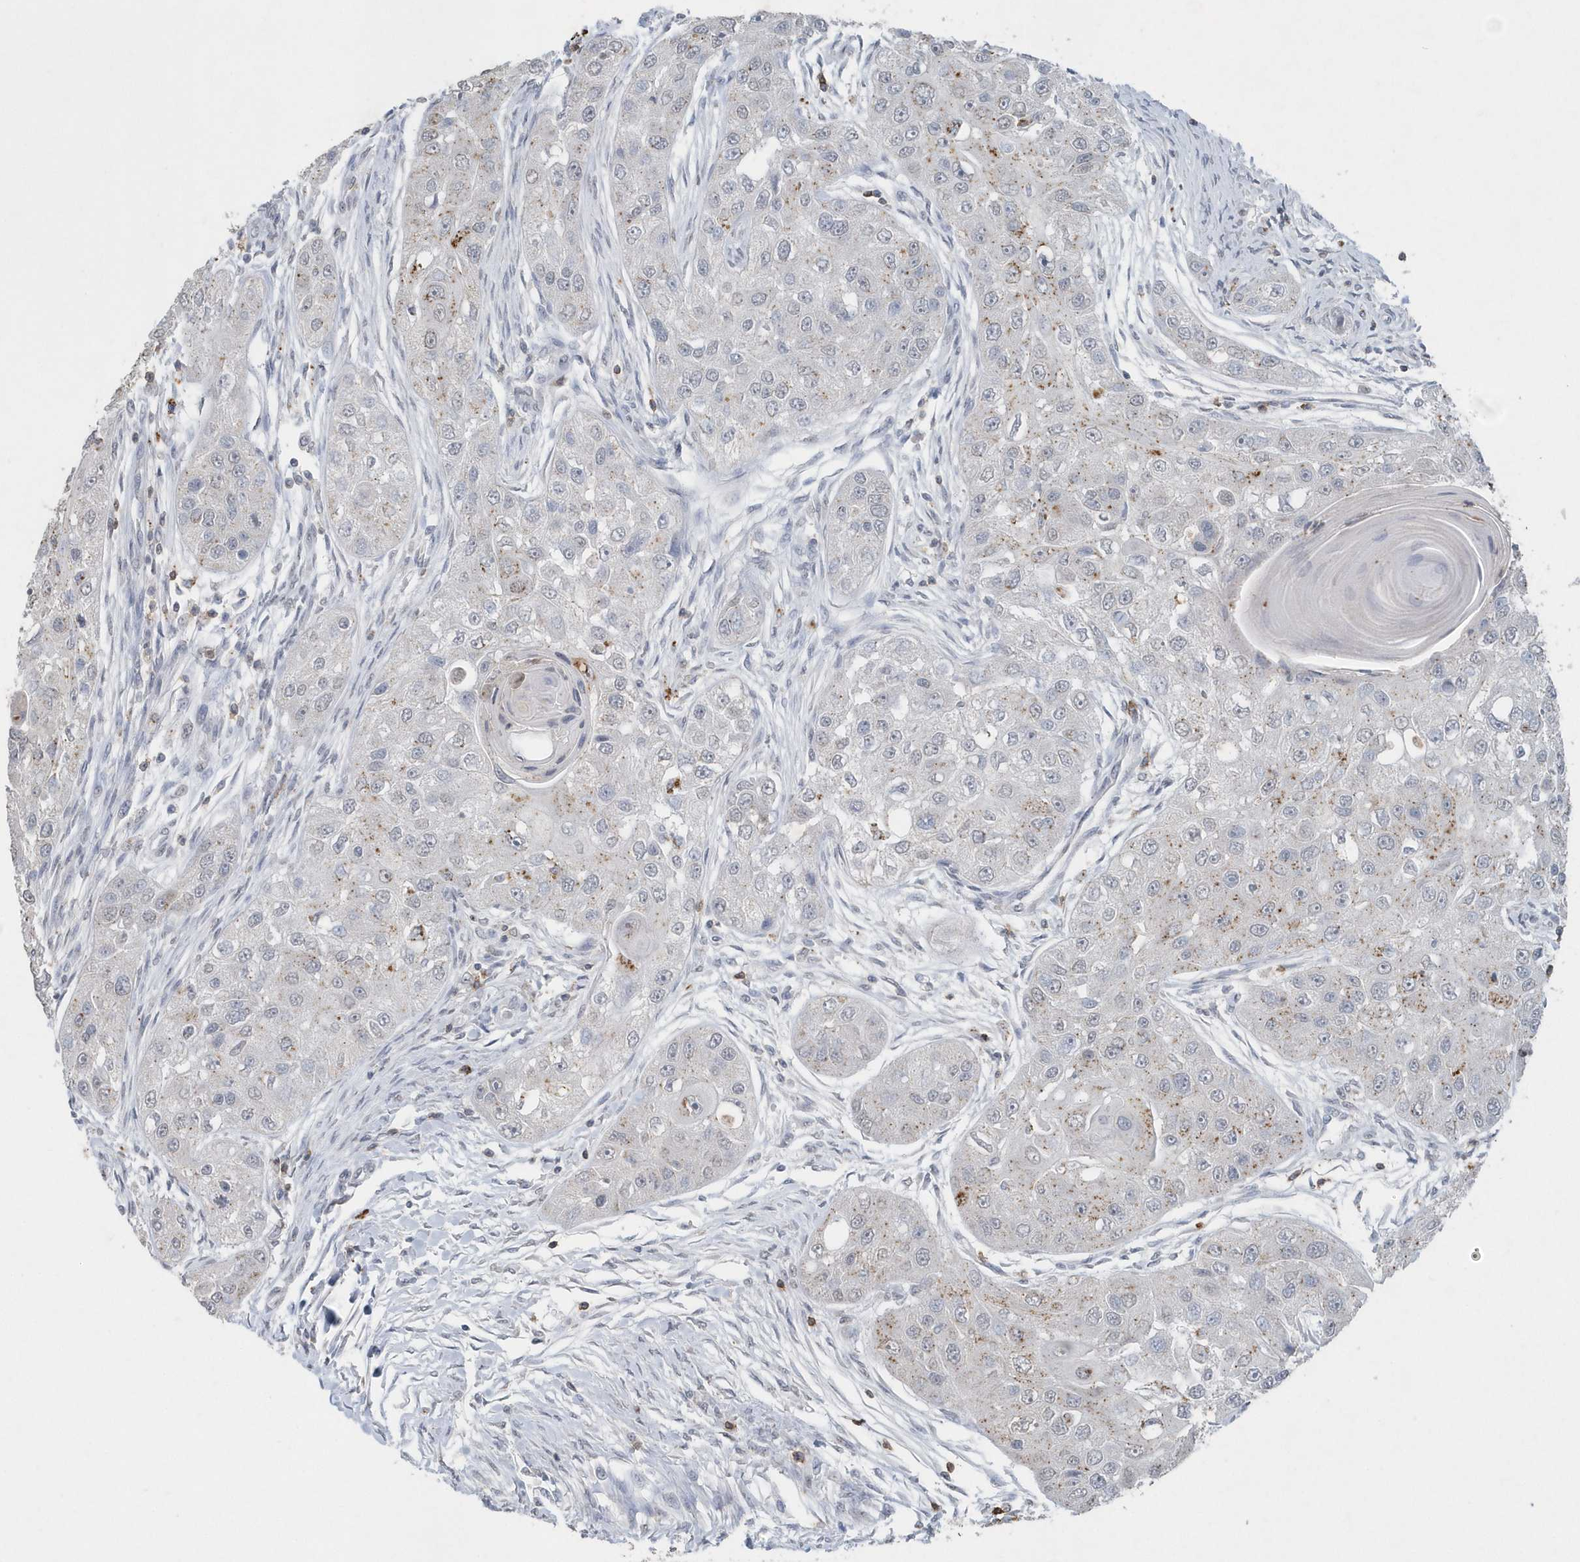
{"staining": {"intensity": "weak", "quantity": "<25%", "location": "cytoplasmic/membranous"}, "tissue": "head and neck cancer", "cell_type": "Tumor cells", "image_type": "cancer", "snomed": [{"axis": "morphology", "description": "Normal tissue, NOS"}, {"axis": "morphology", "description": "Squamous cell carcinoma, NOS"}, {"axis": "topography", "description": "Skeletal muscle"}, {"axis": "topography", "description": "Head-Neck"}], "caption": "Histopathology image shows no significant protein staining in tumor cells of head and neck cancer.", "gene": "PDCD1", "patient": {"sex": "male", "age": 51}}